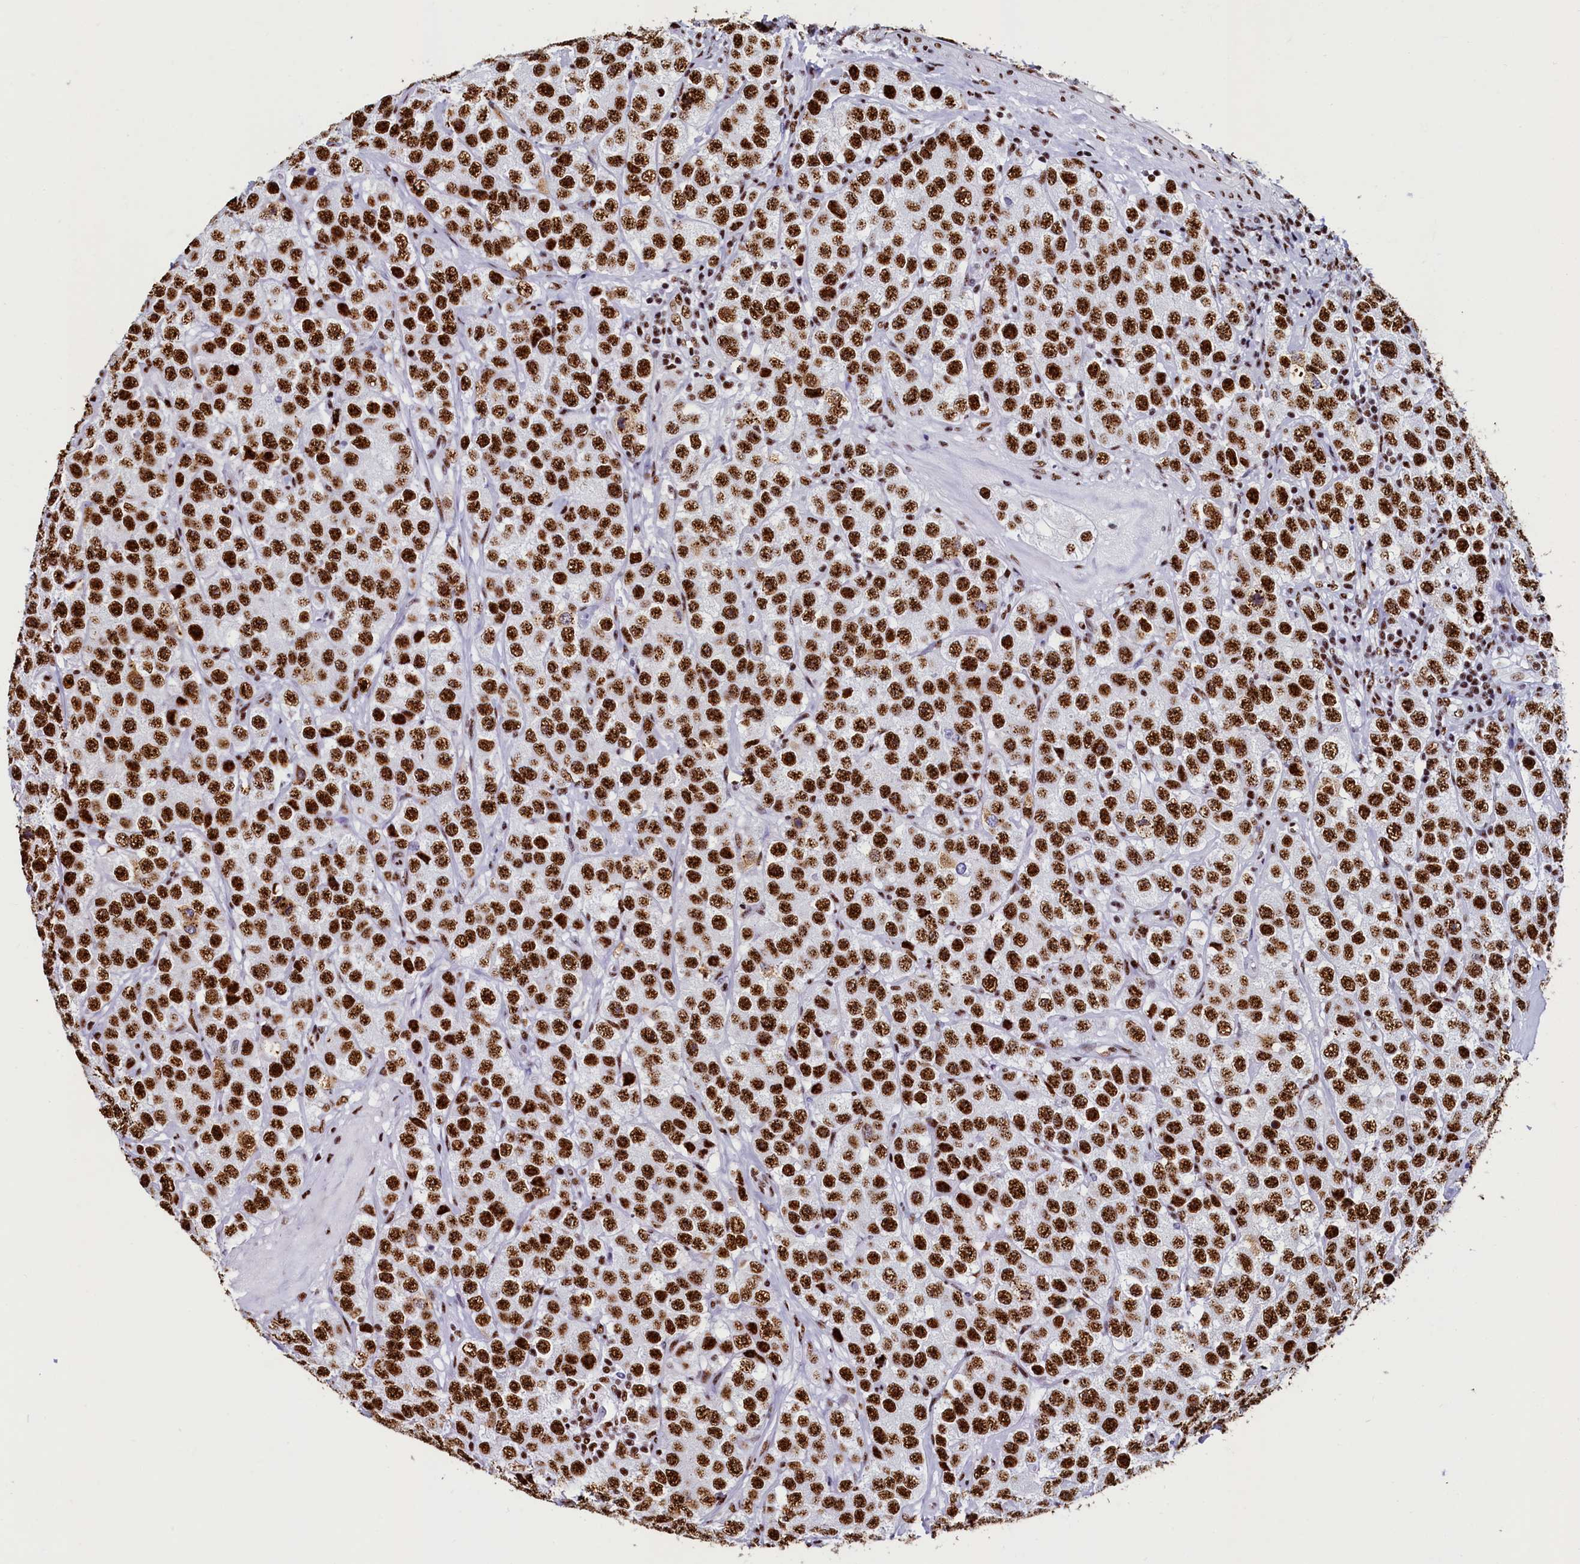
{"staining": {"intensity": "strong", "quantity": ">75%", "location": "nuclear"}, "tissue": "testis cancer", "cell_type": "Tumor cells", "image_type": "cancer", "snomed": [{"axis": "morphology", "description": "Seminoma, NOS"}, {"axis": "topography", "description": "Testis"}], "caption": "Tumor cells exhibit strong nuclear staining in about >75% of cells in seminoma (testis).", "gene": "SRRM2", "patient": {"sex": "male", "age": 28}}